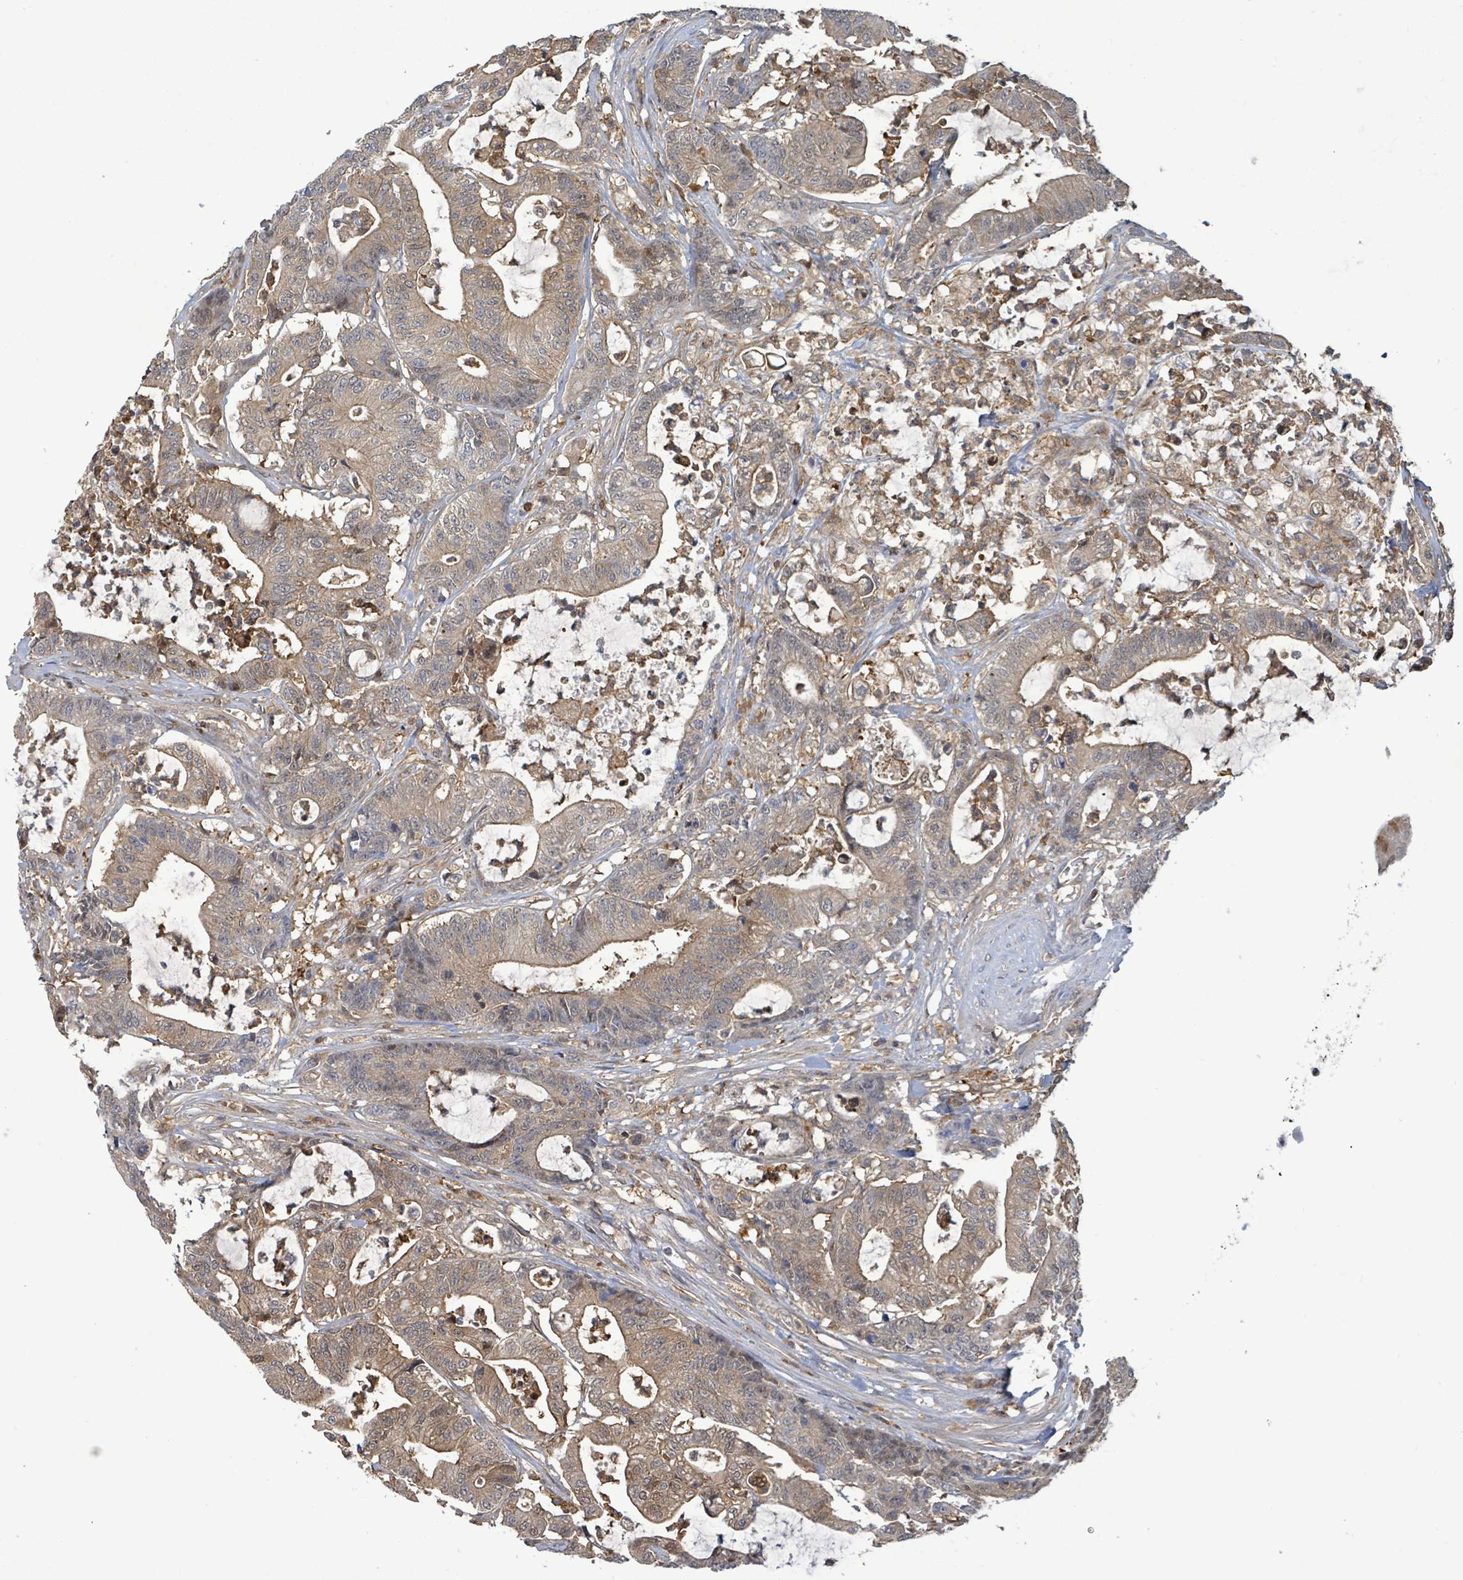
{"staining": {"intensity": "weak", "quantity": ">75%", "location": "cytoplasmic/membranous"}, "tissue": "colorectal cancer", "cell_type": "Tumor cells", "image_type": "cancer", "snomed": [{"axis": "morphology", "description": "Adenocarcinoma, NOS"}, {"axis": "topography", "description": "Colon"}], "caption": "Adenocarcinoma (colorectal) was stained to show a protein in brown. There is low levels of weak cytoplasmic/membranous positivity in about >75% of tumor cells.", "gene": "PGAM1", "patient": {"sex": "female", "age": 84}}